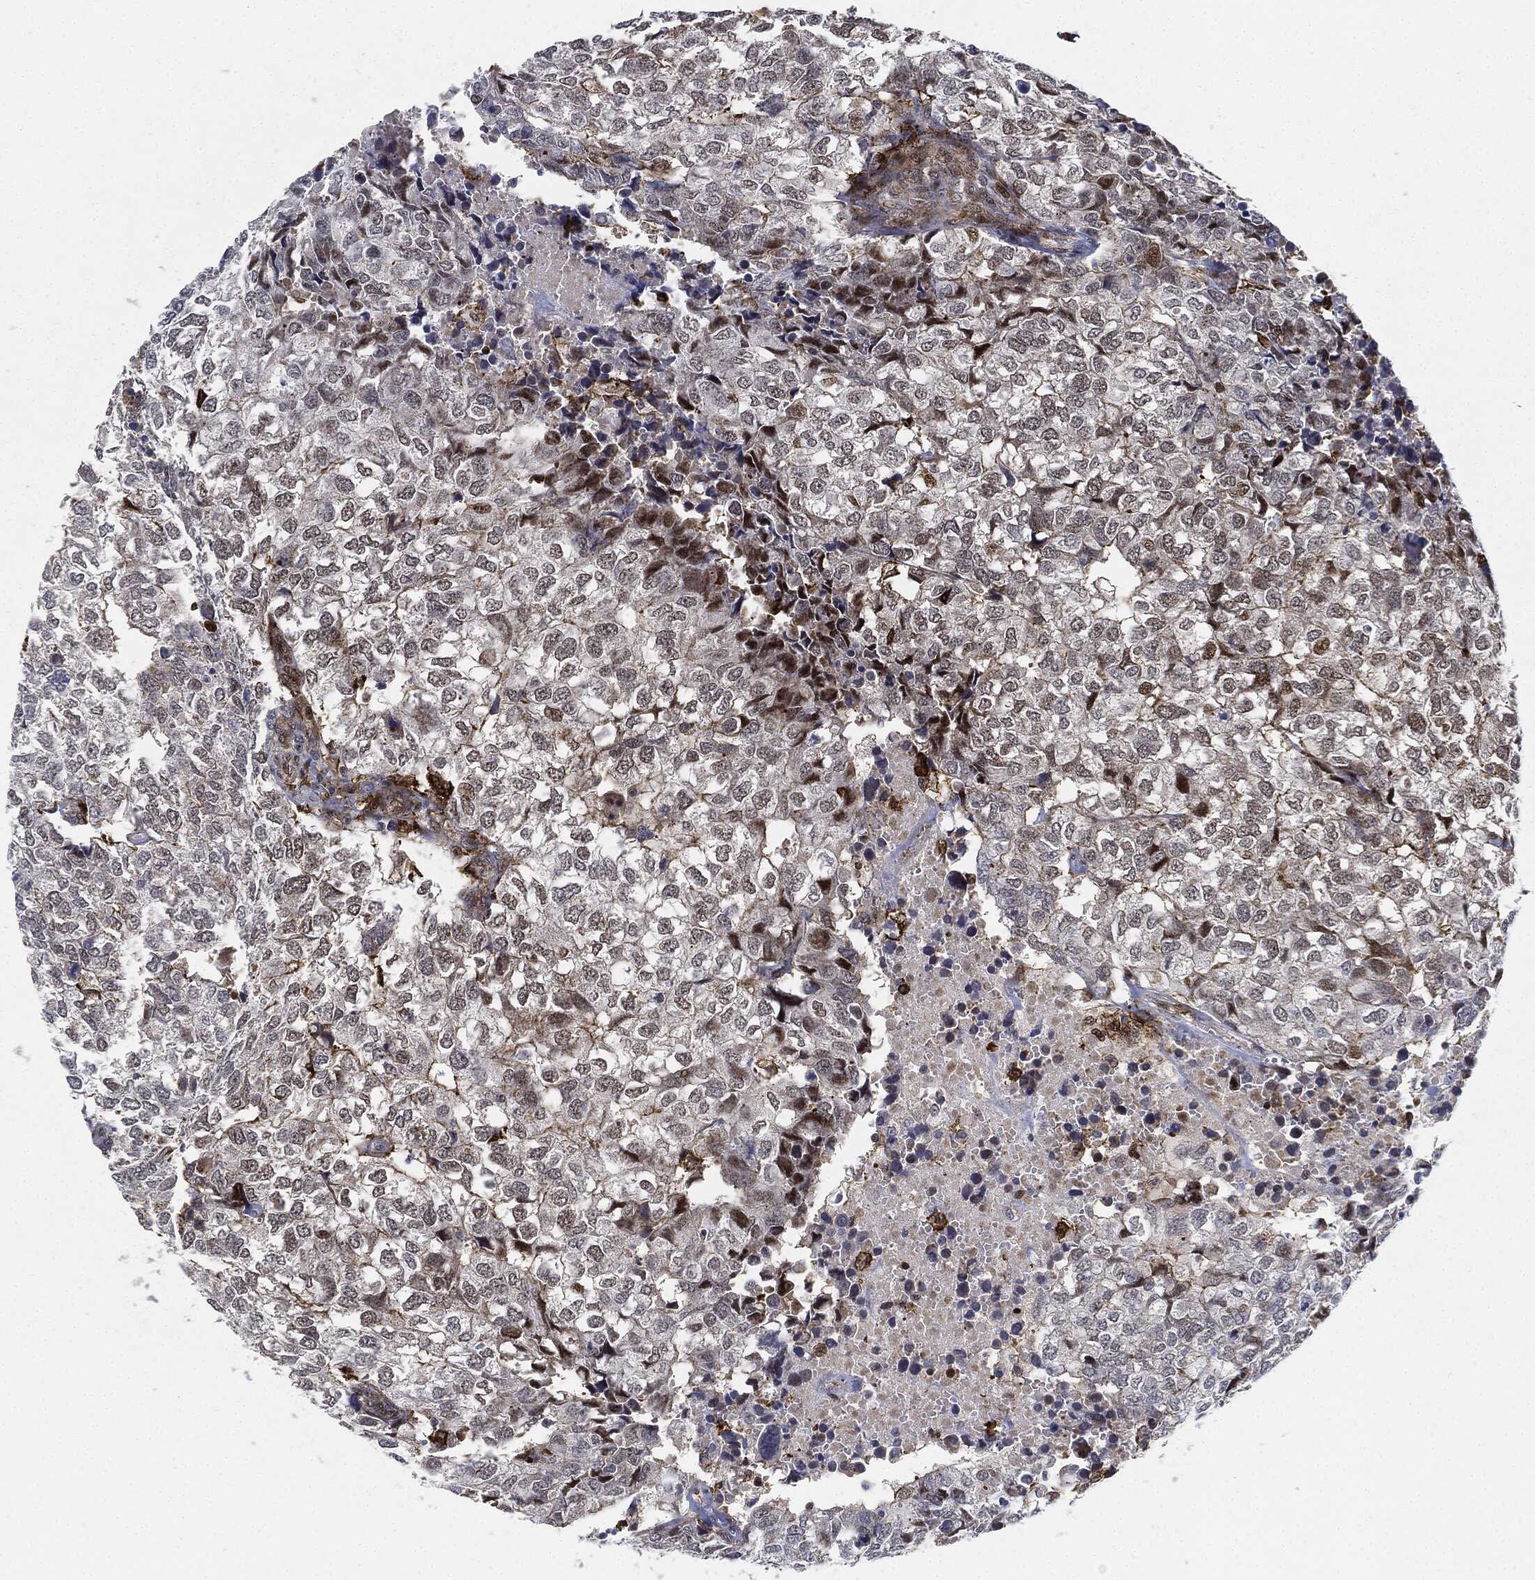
{"staining": {"intensity": "moderate", "quantity": "<25%", "location": "nuclear"}, "tissue": "breast cancer", "cell_type": "Tumor cells", "image_type": "cancer", "snomed": [{"axis": "morphology", "description": "Duct carcinoma"}, {"axis": "topography", "description": "Breast"}], "caption": "Human breast infiltrating ductal carcinoma stained for a protein (brown) exhibits moderate nuclear positive expression in approximately <25% of tumor cells.", "gene": "NANOS3", "patient": {"sex": "female", "age": 30}}